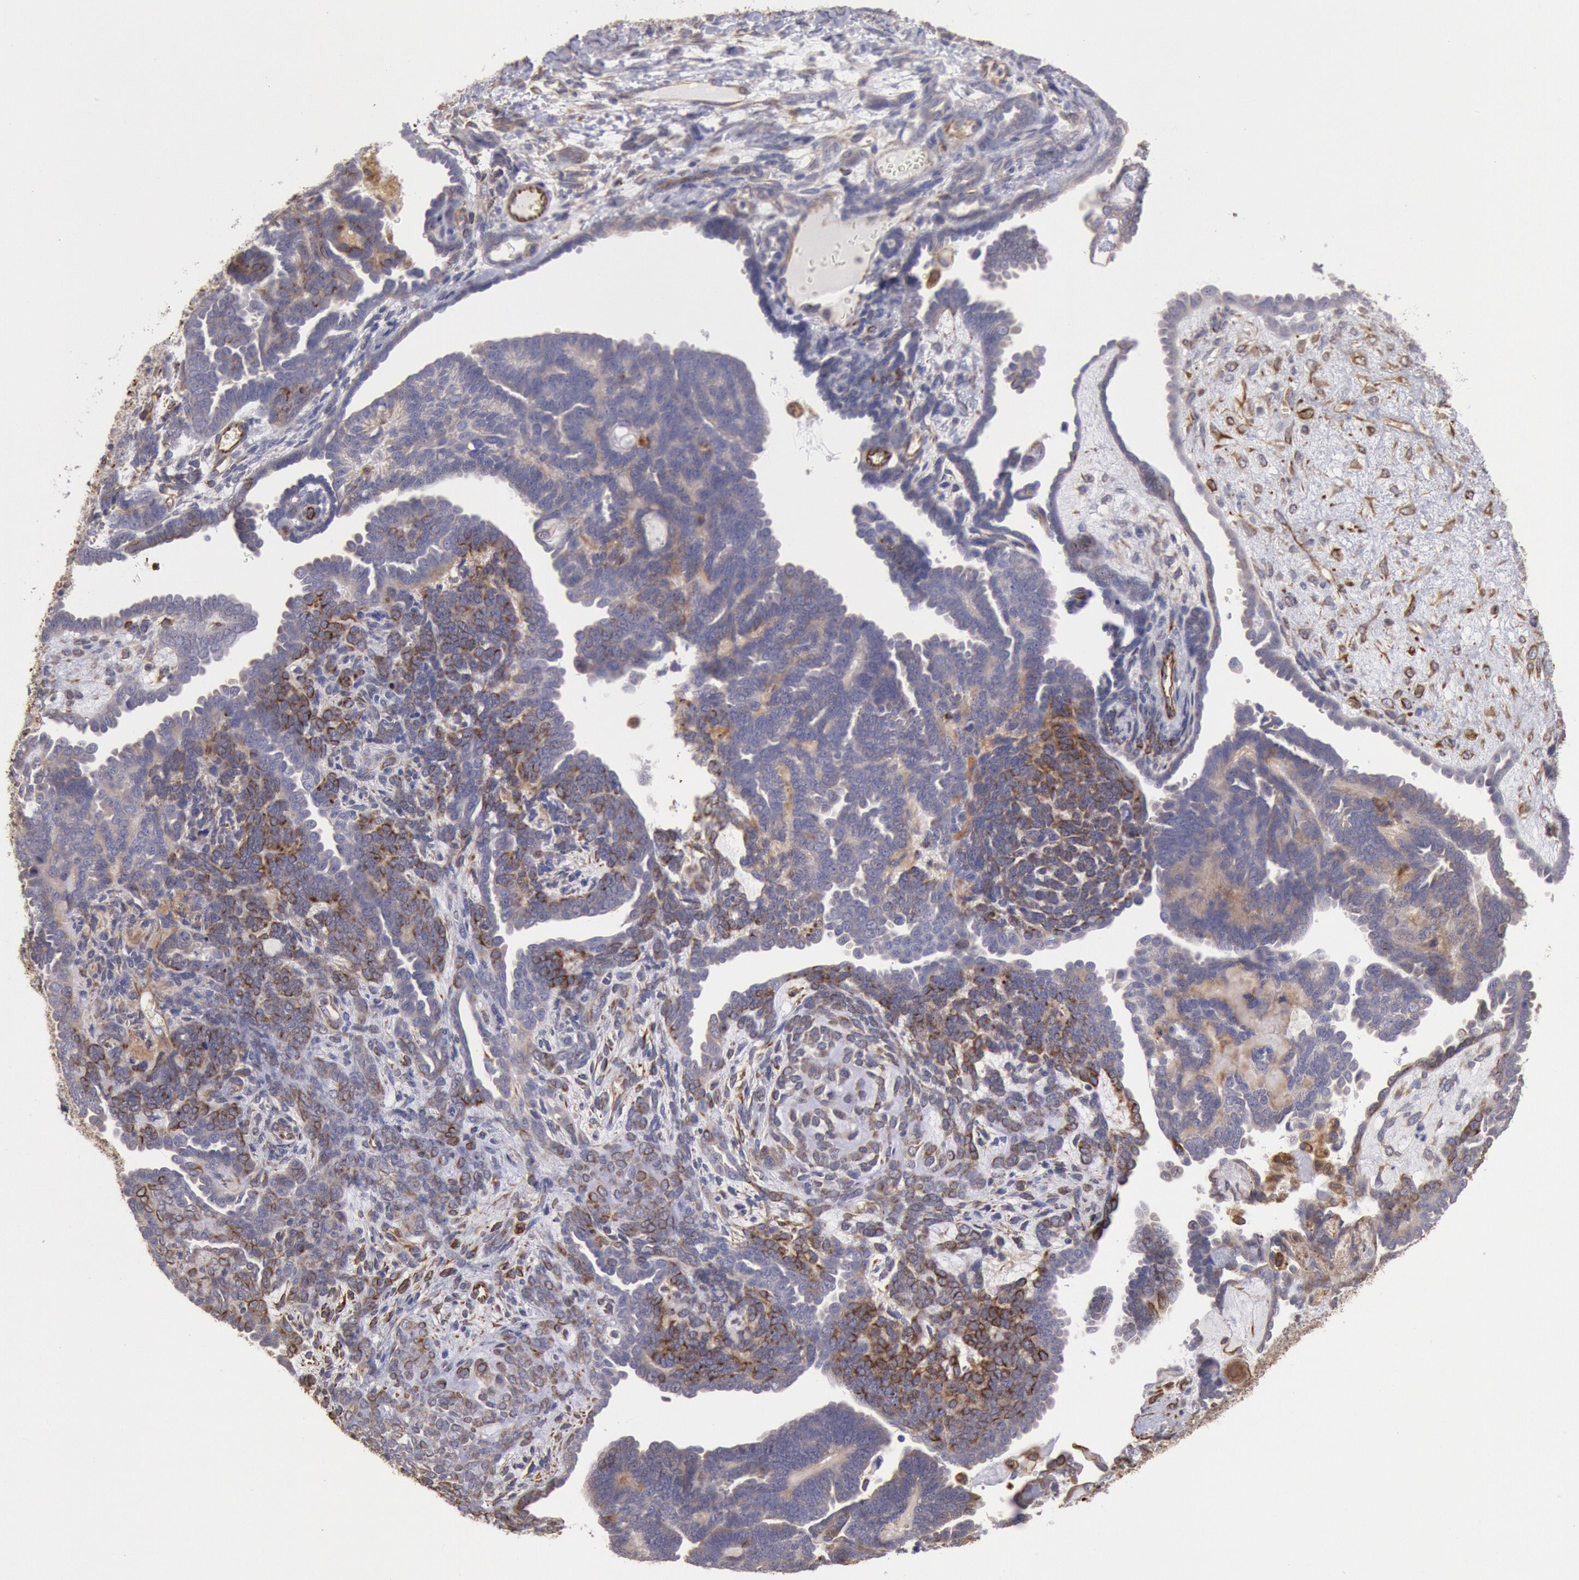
{"staining": {"intensity": "weak", "quantity": "<25%", "location": "cytoplasmic/membranous"}, "tissue": "endometrial cancer", "cell_type": "Tumor cells", "image_type": "cancer", "snomed": [{"axis": "morphology", "description": "Neoplasm, malignant, NOS"}, {"axis": "topography", "description": "Endometrium"}], "caption": "Photomicrograph shows no protein expression in tumor cells of endometrial neoplasm (malignant) tissue.", "gene": "RNF139", "patient": {"sex": "female", "age": 74}}